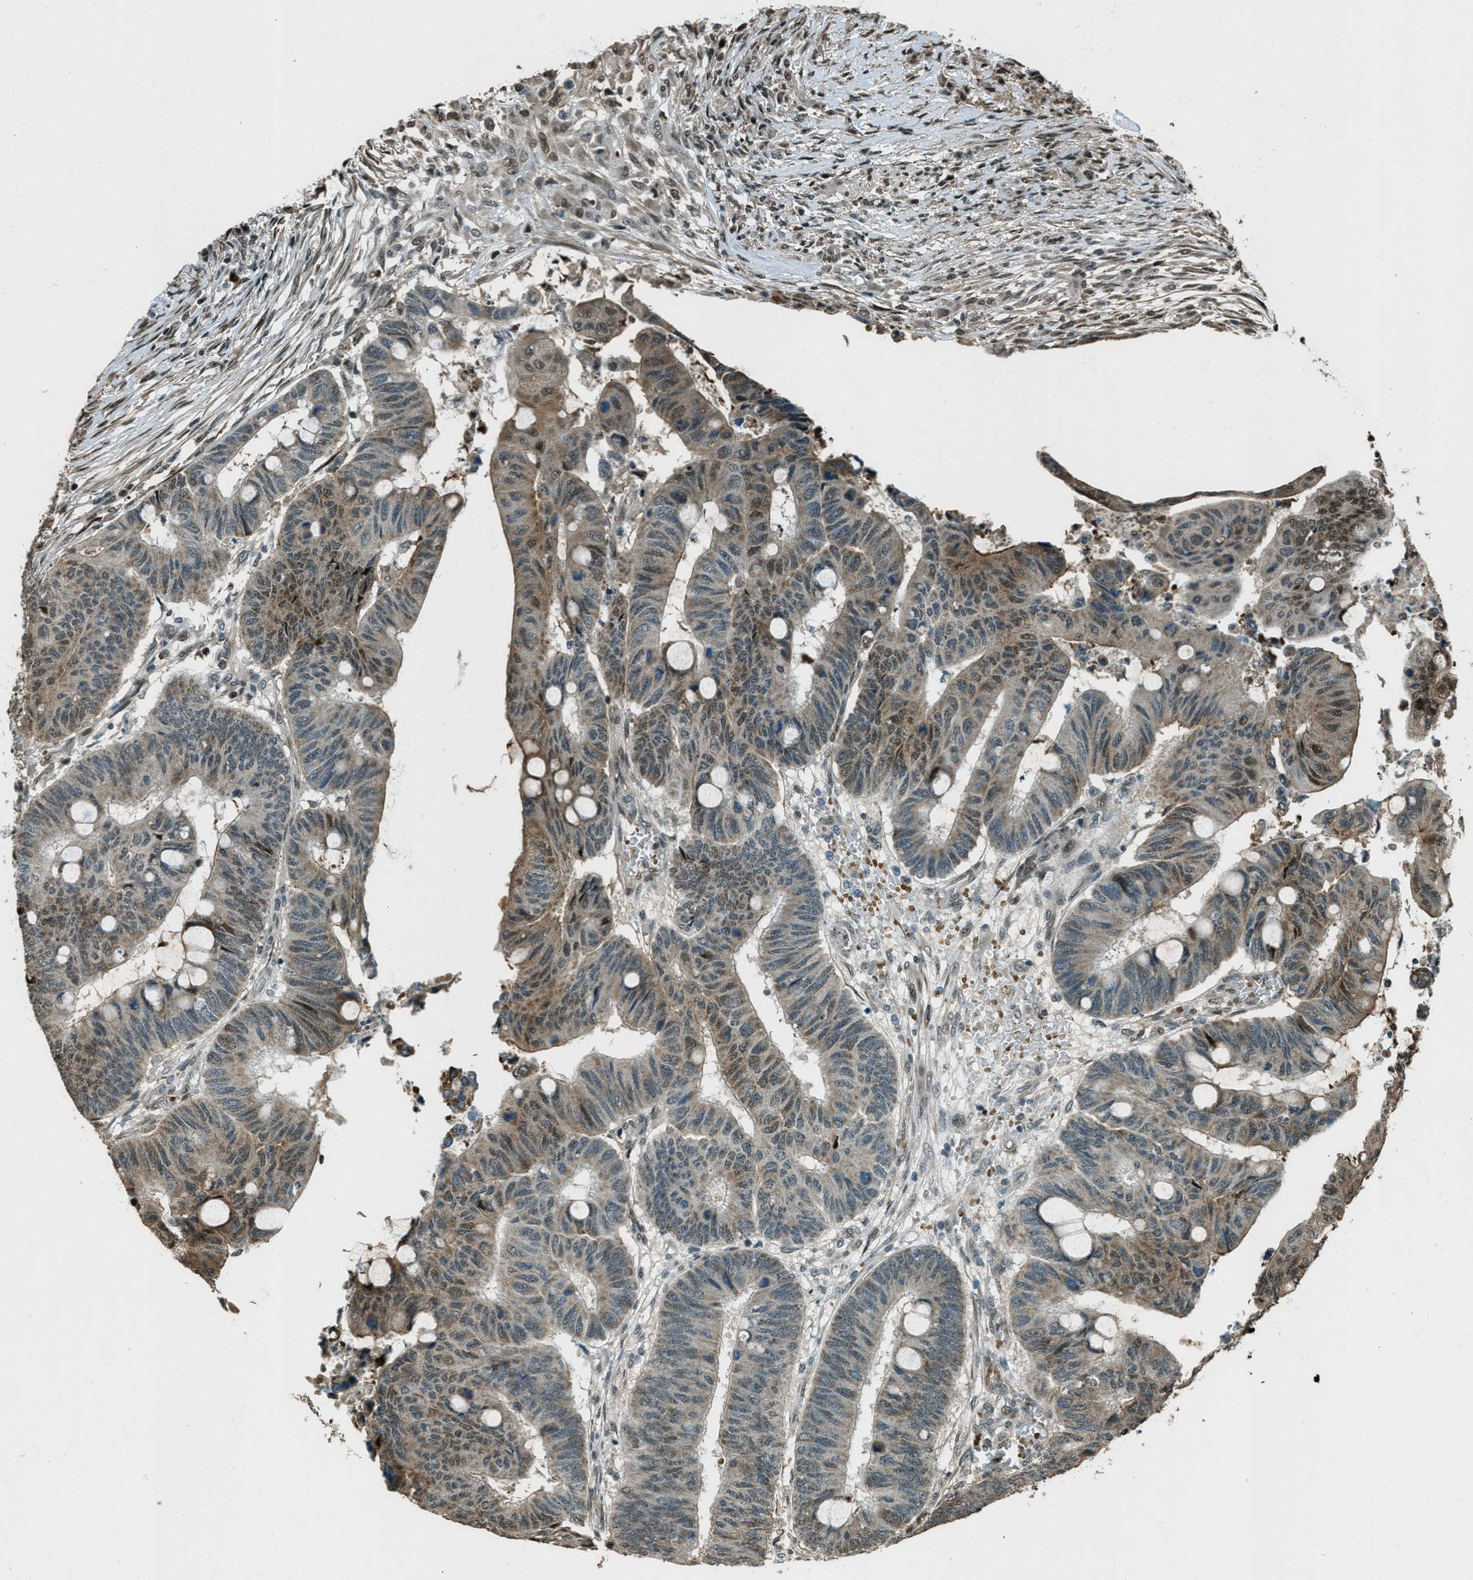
{"staining": {"intensity": "moderate", "quantity": "25%-75%", "location": "cytoplasmic/membranous,nuclear"}, "tissue": "colorectal cancer", "cell_type": "Tumor cells", "image_type": "cancer", "snomed": [{"axis": "morphology", "description": "Normal tissue, NOS"}, {"axis": "morphology", "description": "Adenocarcinoma, NOS"}, {"axis": "topography", "description": "Rectum"}, {"axis": "topography", "description": "Peripheral nerve tissue"}], "caption": "The histopathology image demonstrates a brown stain indicating the presence of a protein in the cytoplasmic/membranous and nuclear of tumor cells in colorectal cancer.", "gene": "TARDBP", "patient": {"sex": "male", "age": 92}}